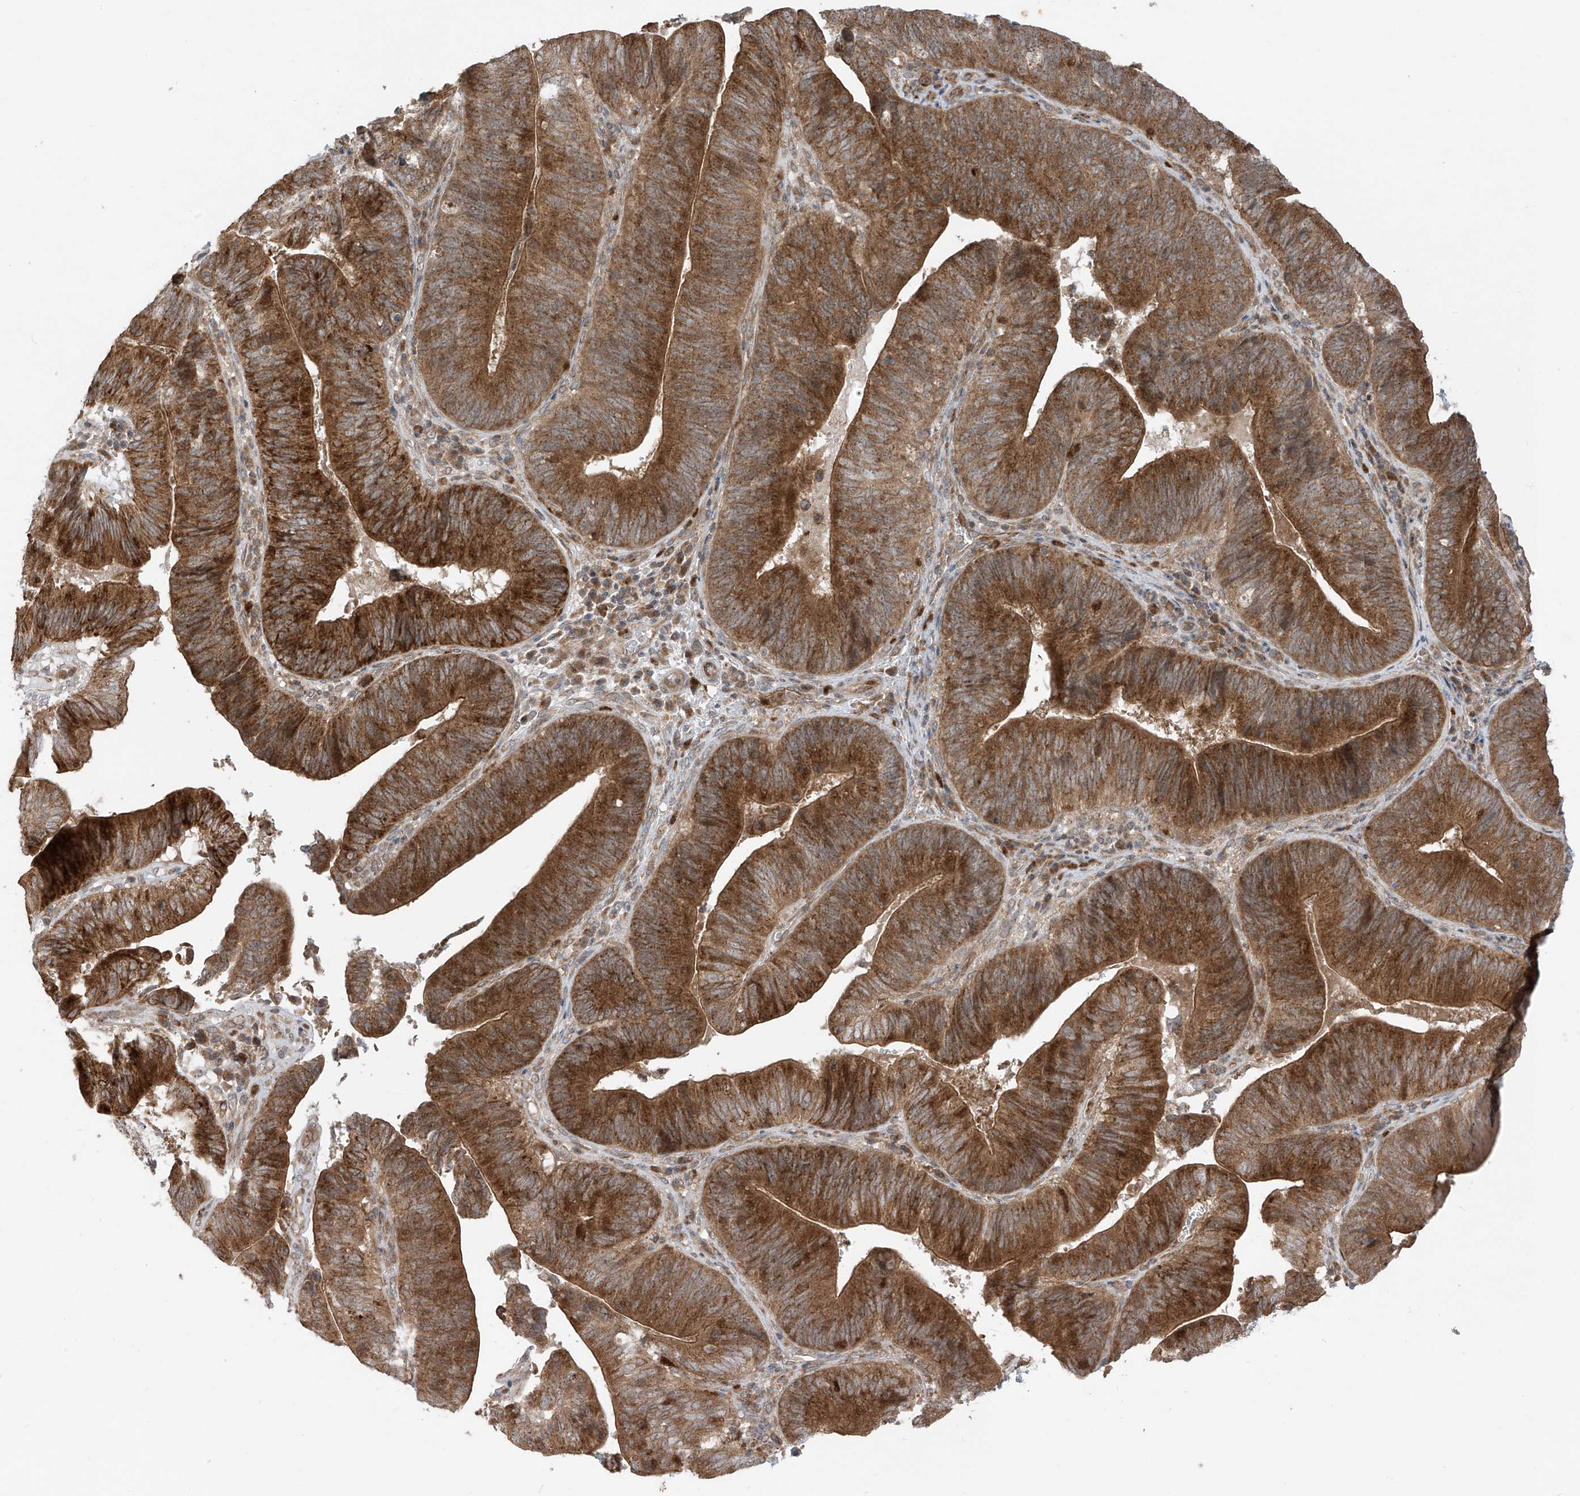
{"staining": {"intensity": "strong", "quantity": ">75%", "location": "cytoplasmic/membranous"}, "tissue": "pancreatic cancer", "cell_type": "Tumor cells", "image_type": "cancer", "snomed": [{"axis": "morphology", "description": "Adenocarcinoma, NOS"}, {"axis": "topography", "description": "Pancreas"}], "caption": "Brown immunohistochemical staining in pancreatic cancer exhibits strong cytoplasmic/membranous staining in about >75% of tumor cells. (brown staining indicates protein expression, while blue staining denotes nuclei).", "gene": "PDE11A", "patient": {"sex": "male", "age": 63}}